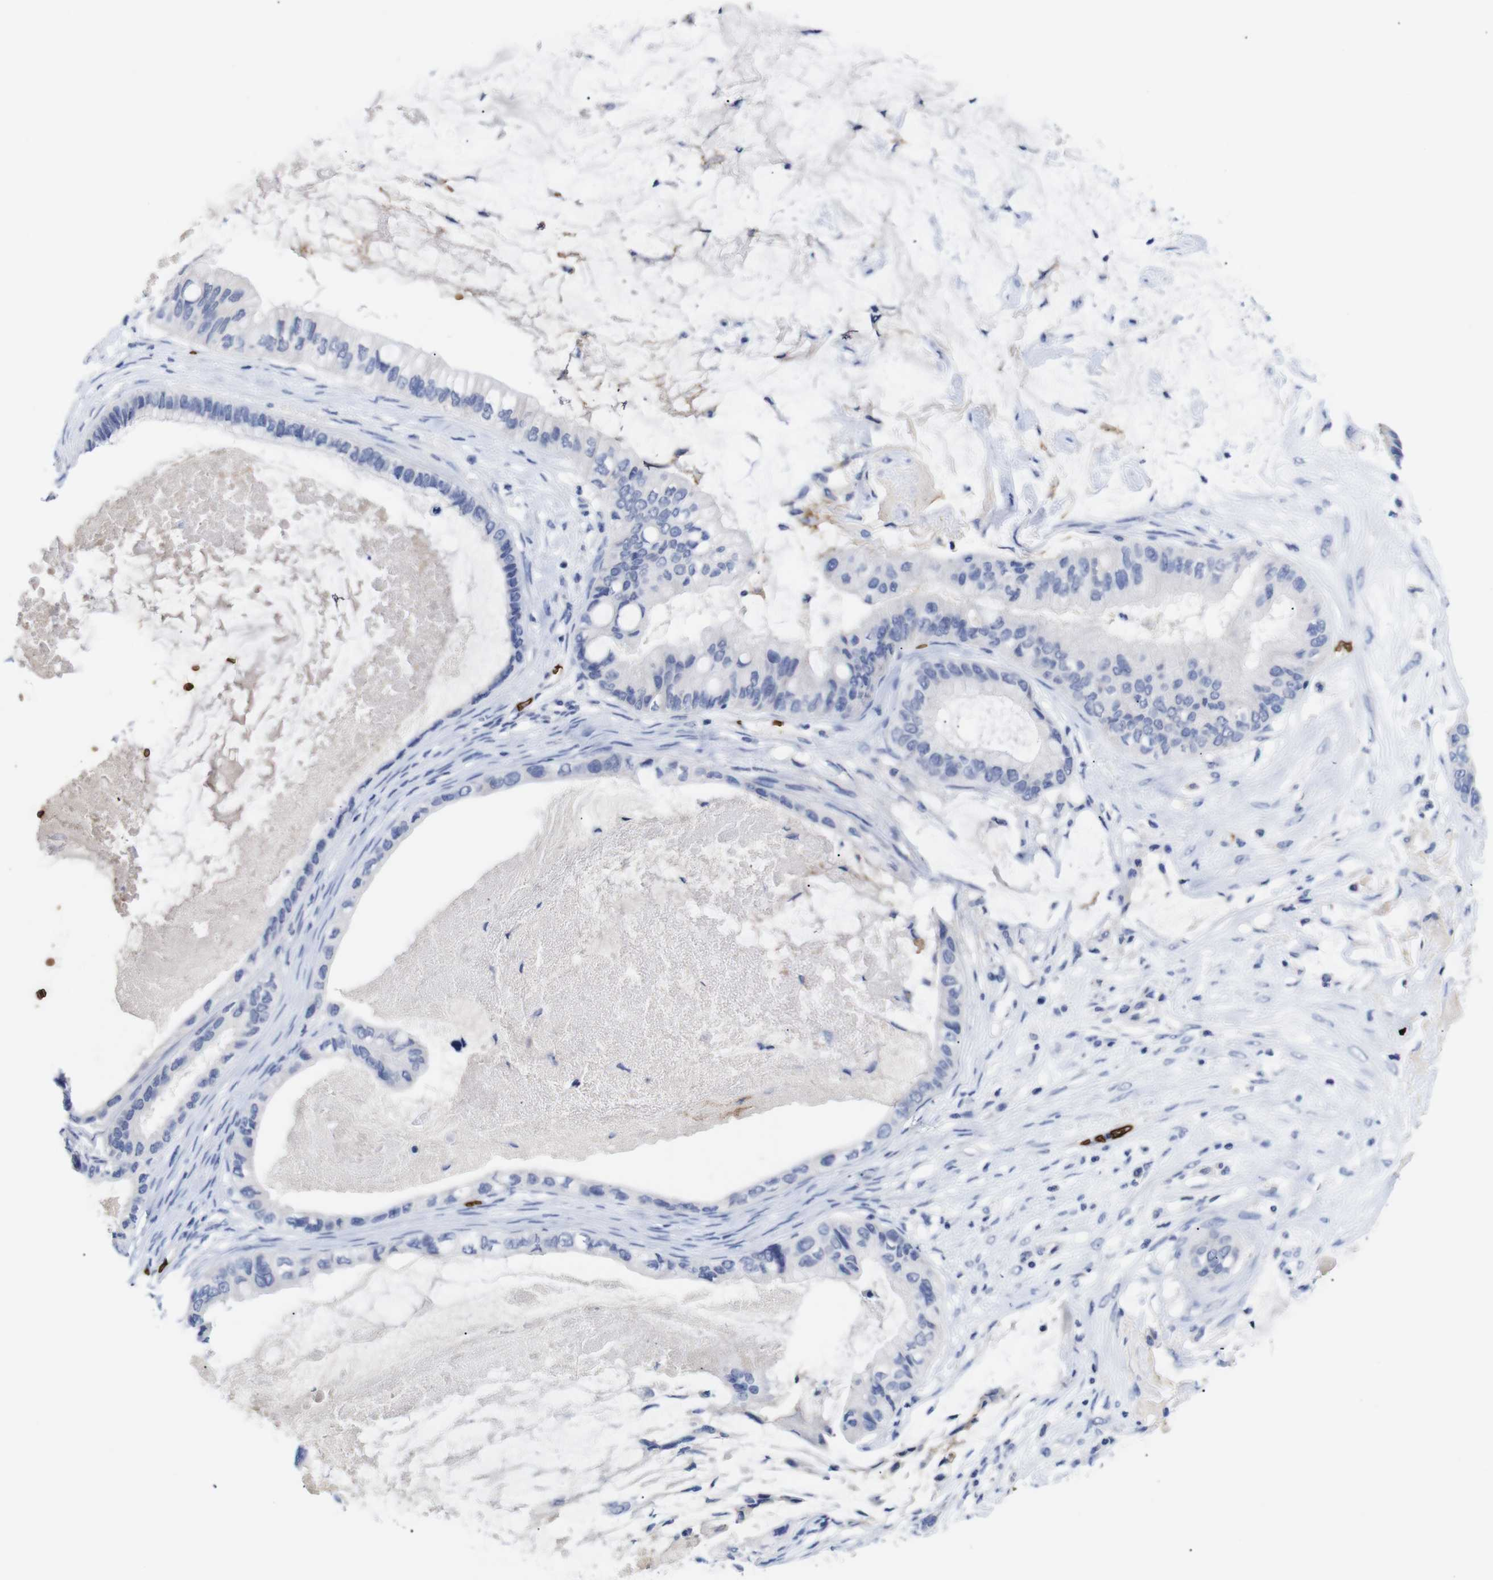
{"staining": {"intensity": "negative", "quantity": "none", "location": "none"}, "tissue": "ovarian cancer", "cell_type": "Tumor cells", "image_type": "cancer", "snomed": [{"axis": "morphology", "description": "Cystadenocarcinoma, mucinous, NOS"}, {"axis": "topography", "description": "Ovary"}], "caption": "IHC image of ovarian mucinous cystadenocarcinoma stained for a protein (brown), which demonstrates no staining in tumor cells.", "gene": "S1PR2", "patient": {"sex": "female", "age": 80}}